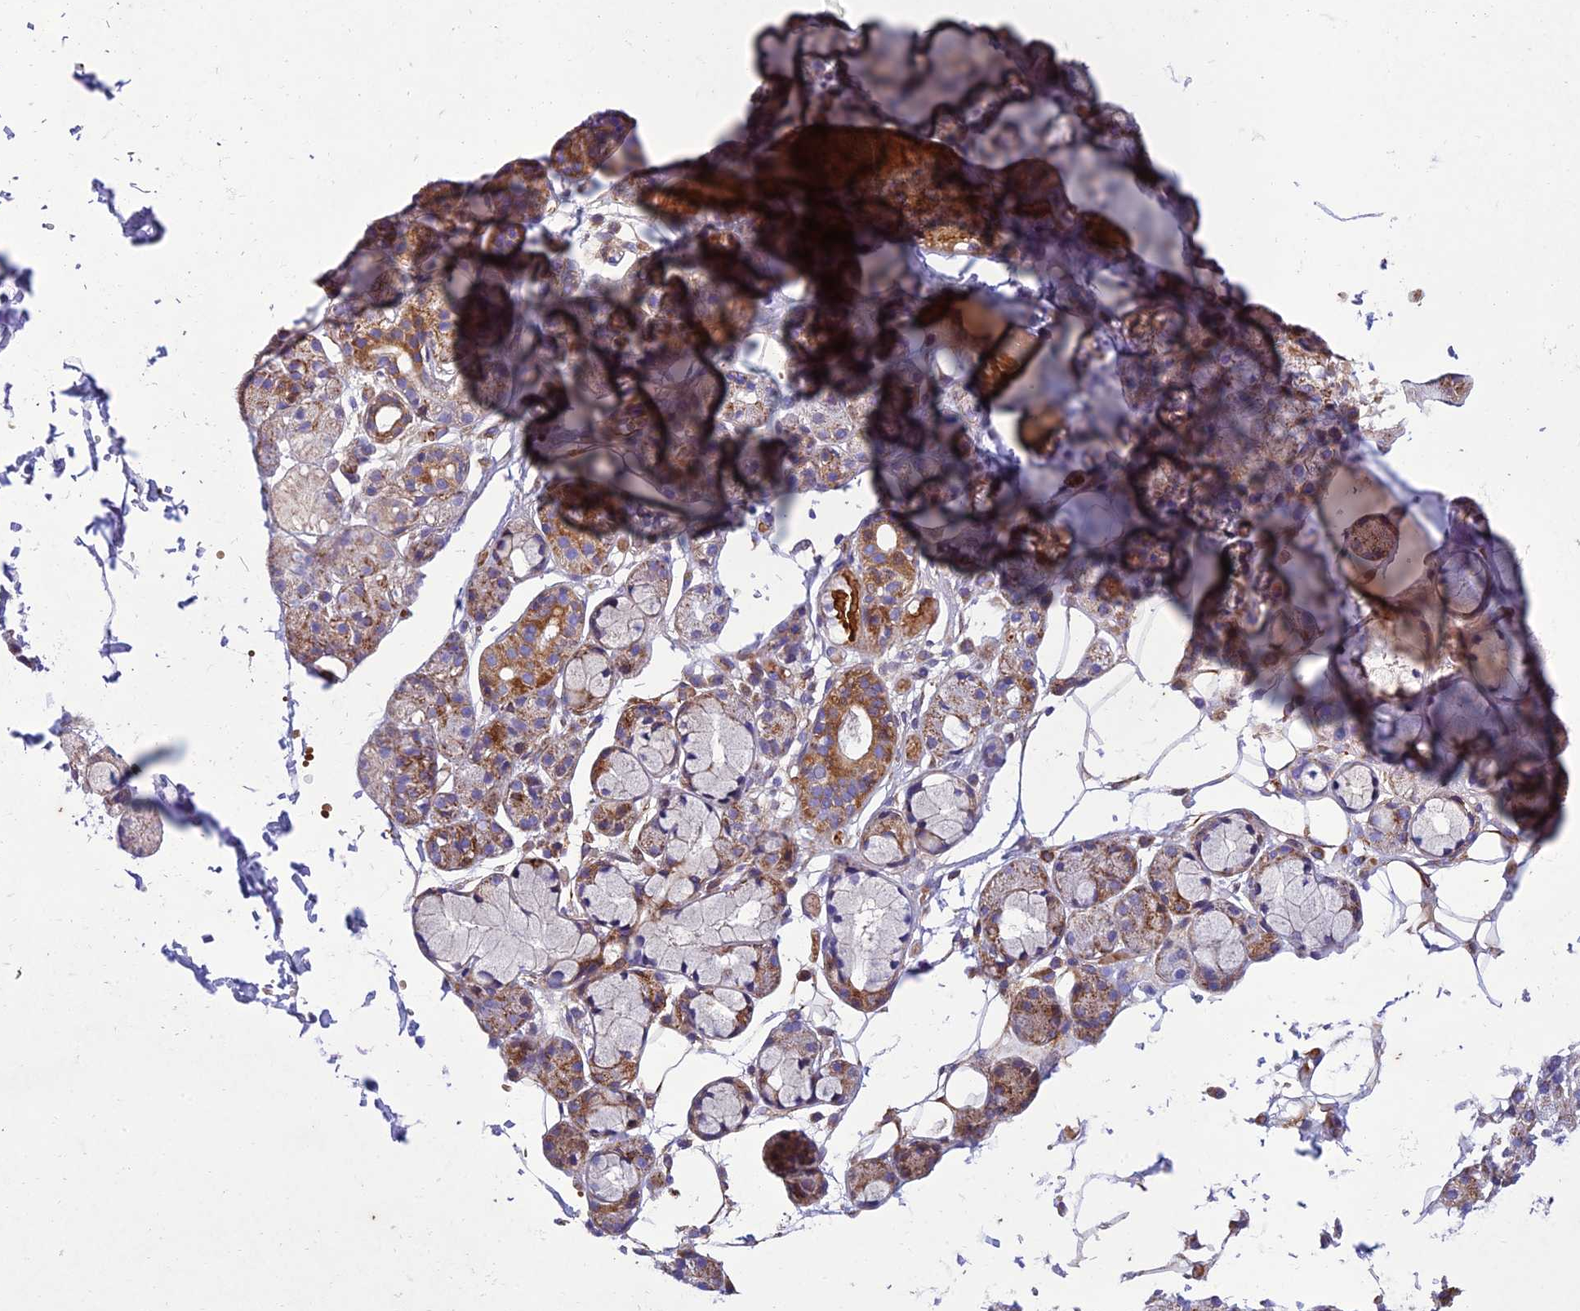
{"staining": {"intensity": "moderate", "quantity": "<25%", "location": "cytoplasmic/membranous"}, "tissue": "salivary gland", "cell_type": "Glandular cells", "image_type": "normal", "snomed": [{"axis": "morphology", "description": "Normal tissue, NOS"}, {"axis": "topography", "description": "Salivary gland"}], "caption": "The photomicrograph shows staining of benign salivary gland, revealing moderate cytoplasmic/membranous protein staining (brown color) within glandular cells.", "gene": "SEL1L3", "patient": {"sex": "male", "age": 63}}